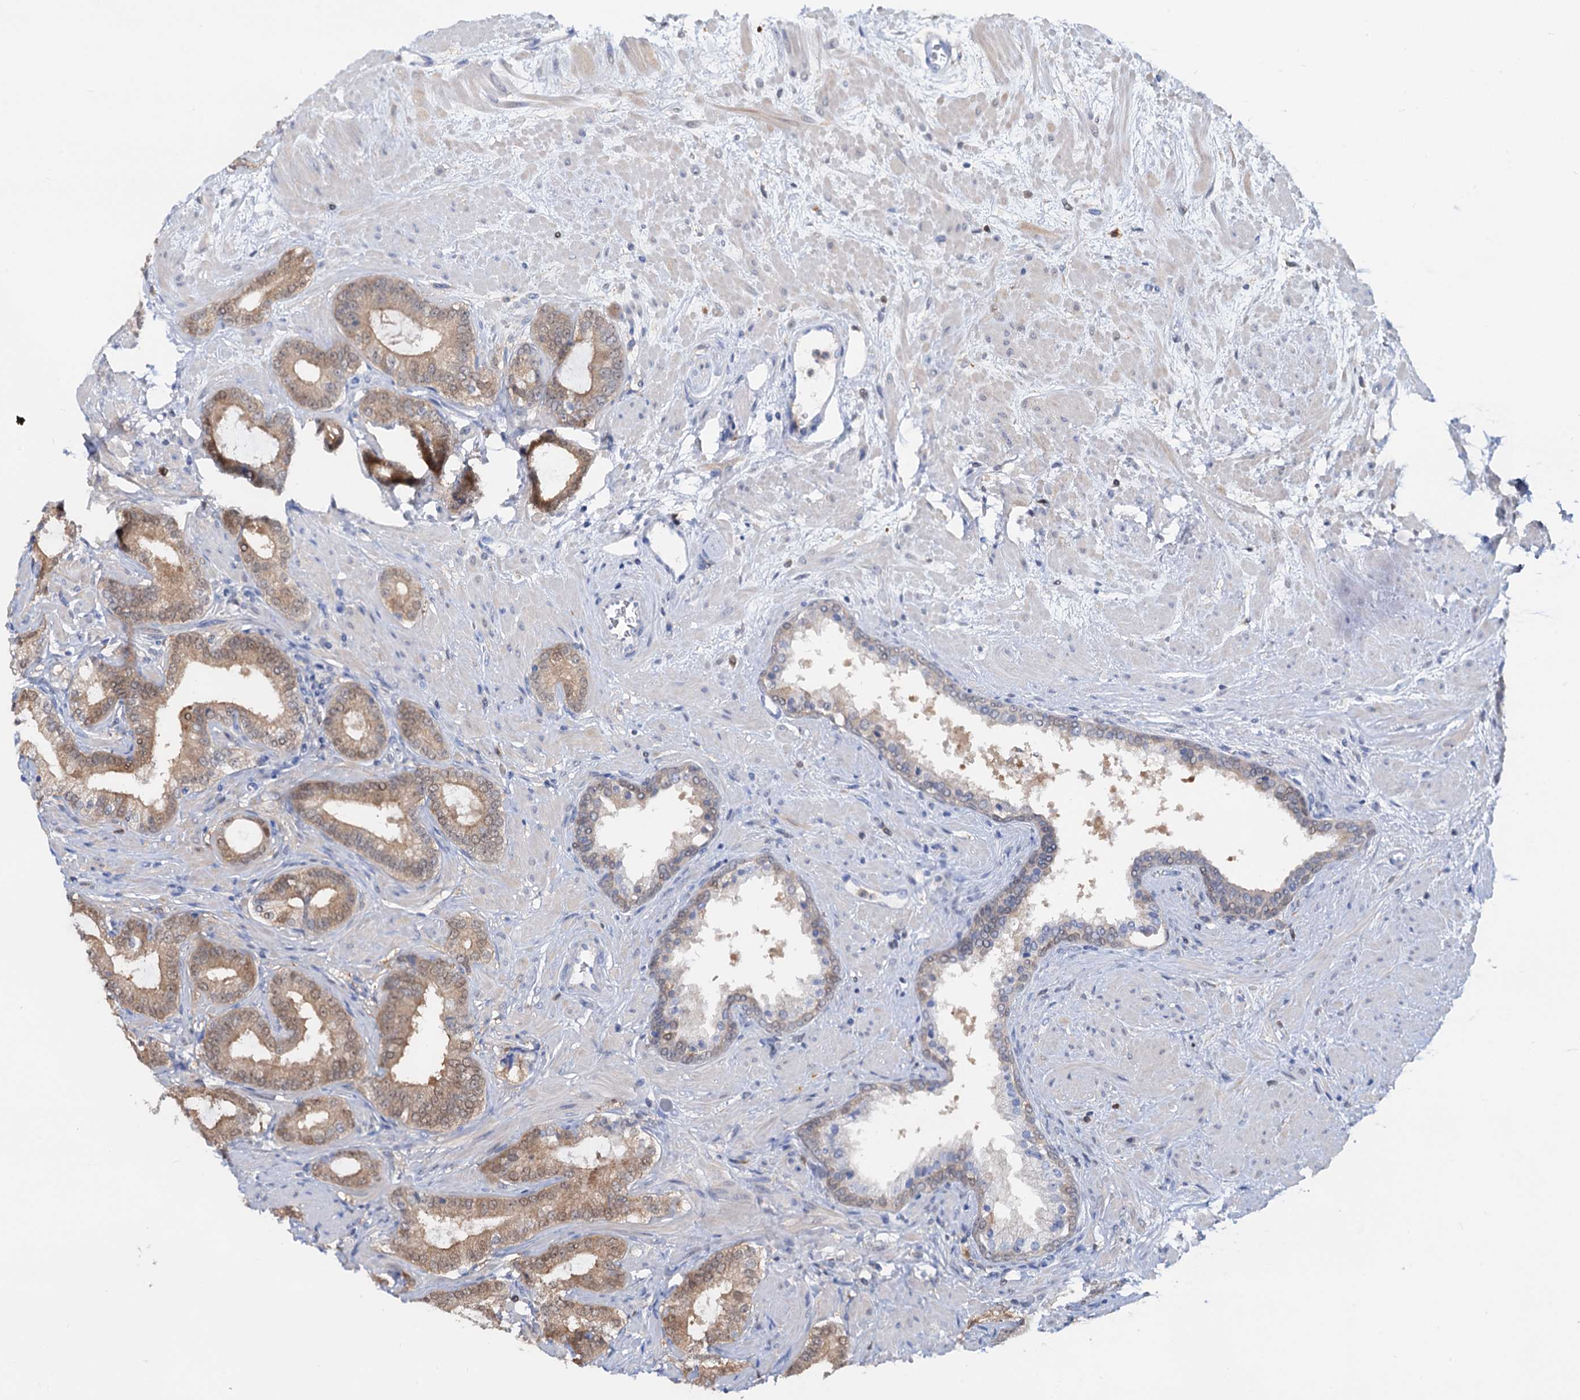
{"staining": {"intensity": "moderate", "quantity": "25%-75%", "location": "cytoplasmic/membranous"}, "tissue": "prostate cancer", "cell_type": "Tumor cells", "image_type": "cancer", "snomed": [{"axis": "morphology", "description": "Adenocarcinoma, High grade"}, {"axis": "topography", "description": "Prostate"}], "caption": "This micrograph exhibits immunohistochemistry (IHC) staining of prostate cancer (adenocarcinoma (high-grade)), with medium moderate cytoplasmic/membranous expression in approximately 25%-75% of tumor cells.", "gene": "FAH", "patient": {"sex": "male", "age": 64}}